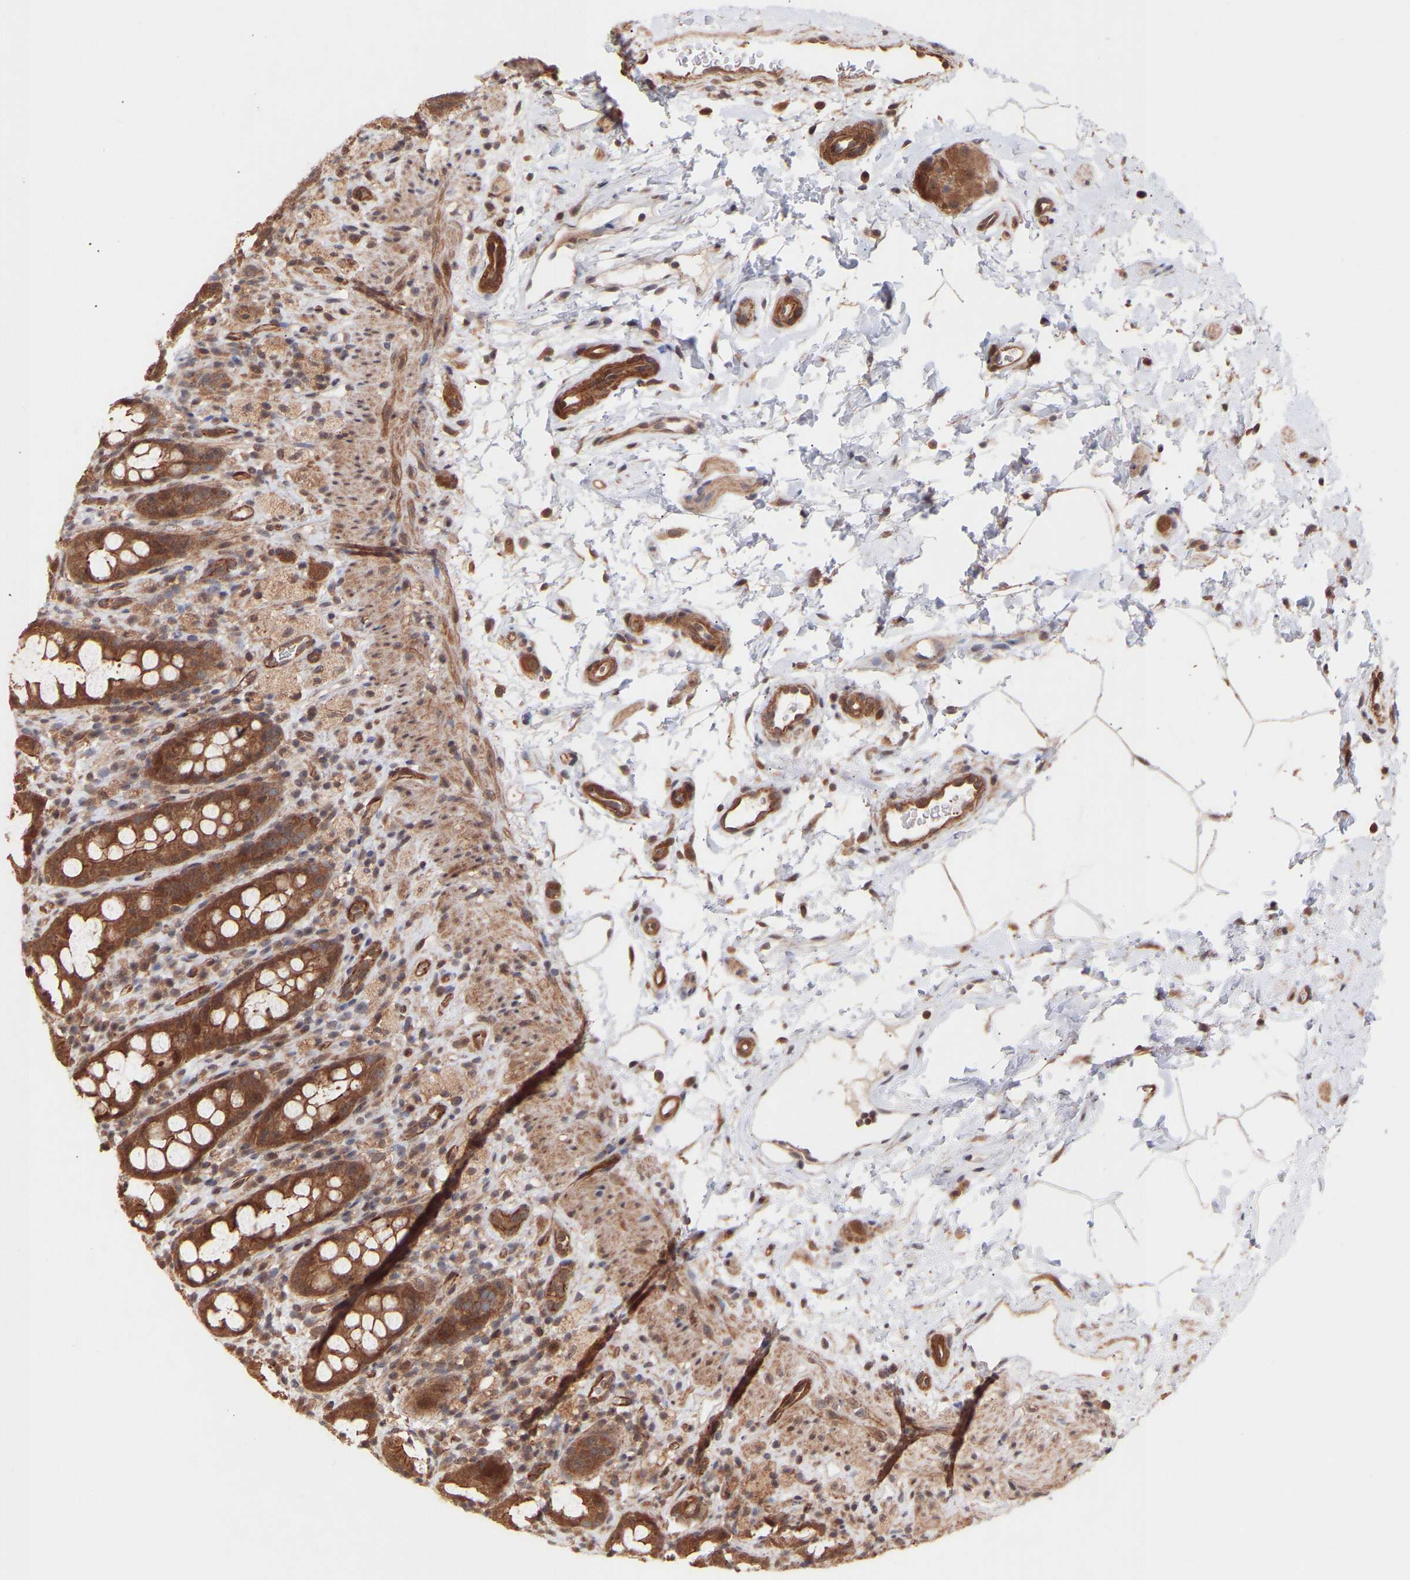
{"staining": {"intensity": "strong", "quantity": ">75%", "location": "cytoplasmic/membranous"}, "tissue": "rectum", "cell_type": "Glandular cells", "image_type": "normal", "snomed": [{"axis": "morphology", "description": "Normal tissue, NOS"}, {"axis": "topography", "description": "Rectum"}], "caption": "This is an image of immunohistochemistry staining of benign rectum, which shows strong staining in the cytoplasmic/membranous of glandular cells.", "gene": "PDLIM5", "patient": {"sex": "male", "age": 44}}